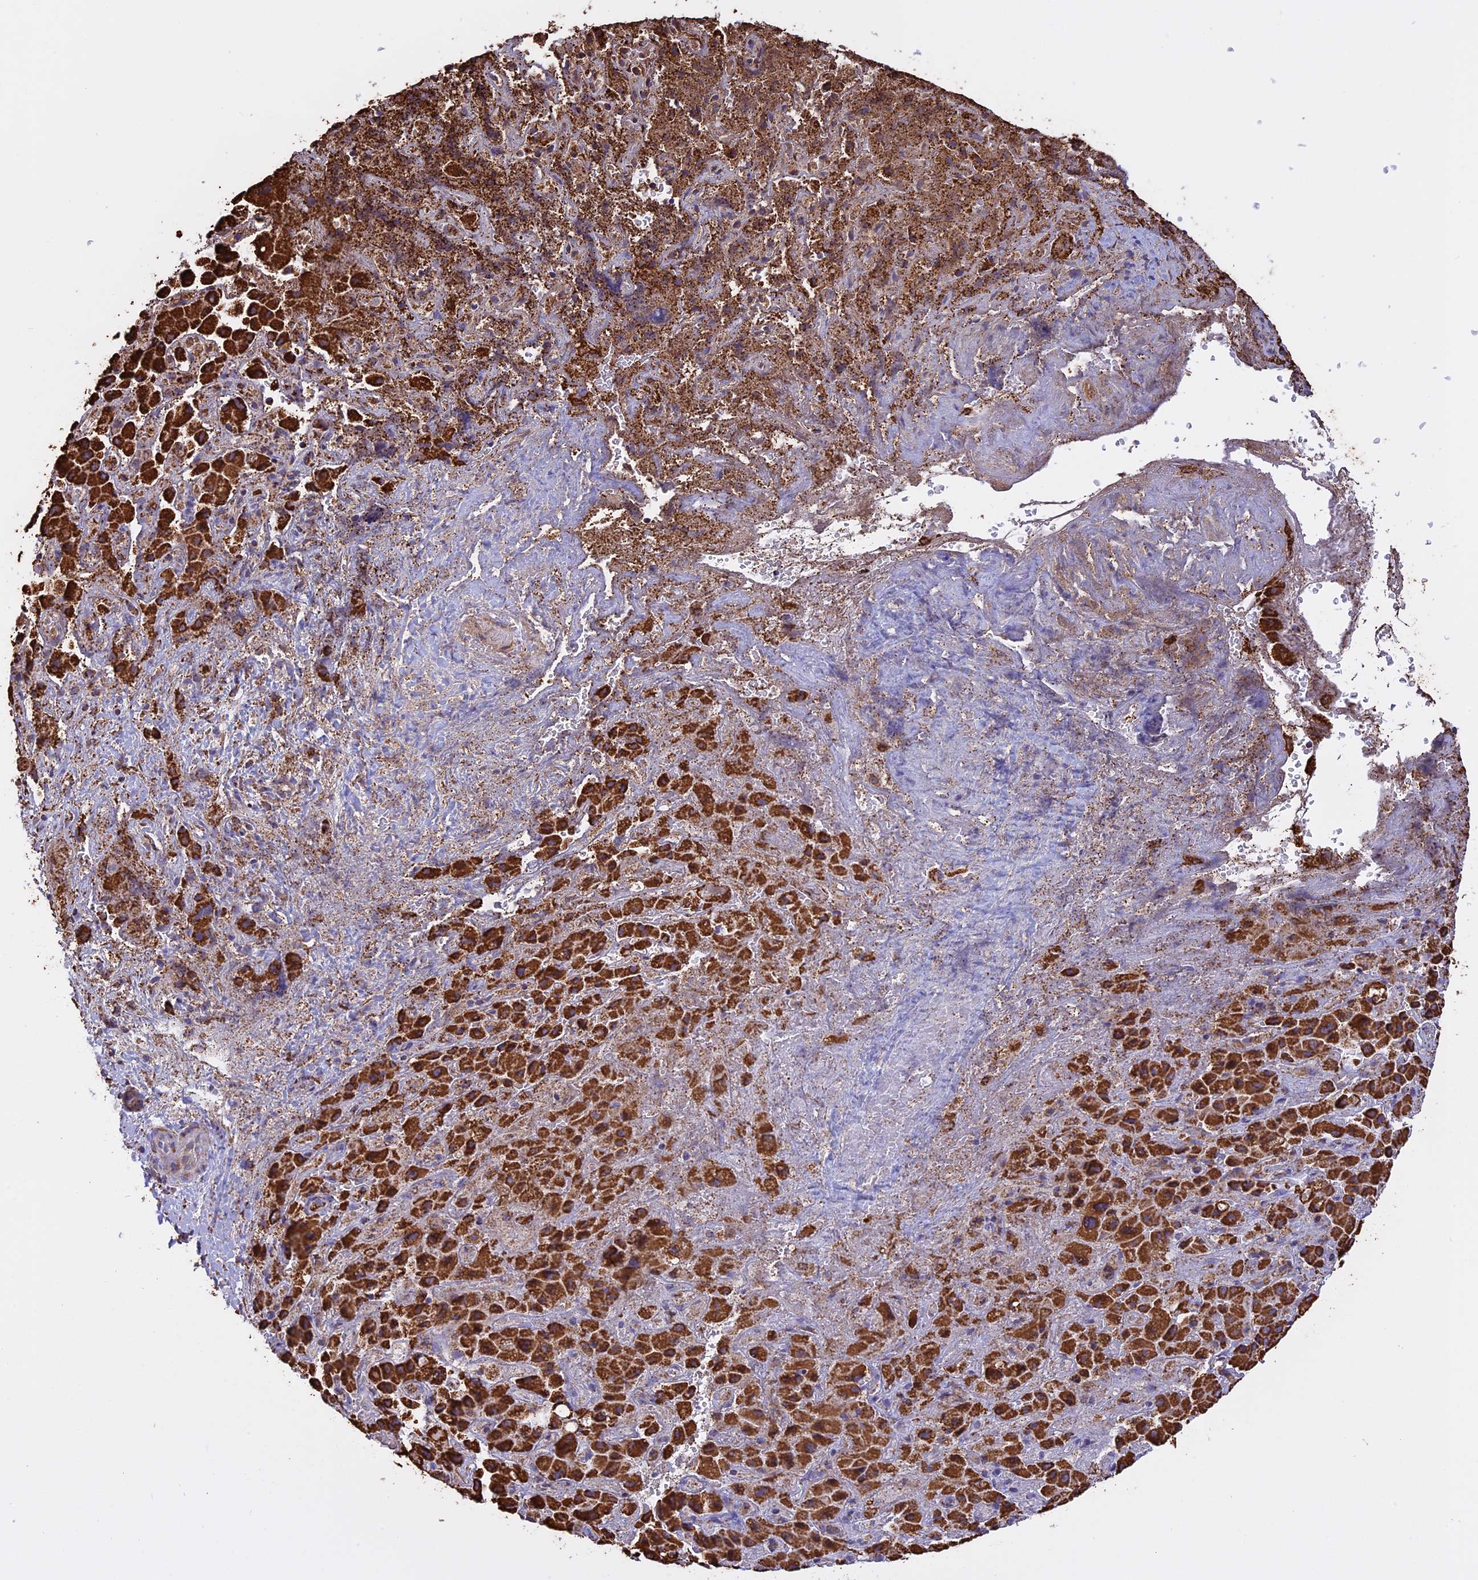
{"staining": {"intensity": "strong", "quantity": ">75%", "location": "cytoplasmic/membranous"}, "tissue": "liver cancer", "cell_type": "Tumor cells", "image_type": "cancer", "snomed": [{"axis": "morphology", "description": "Cholangiocarcinoma"}, {"axis": "topography", "description": "Liver"}], "caption": "Protein staining of liver cholangiocarcinoma tissue exhibits strong cytoplasmic/membranous staining in approximately >75% of tumor cells.", "gene": "KCNG1", "patient": {"sex": "female", "age": 52}}